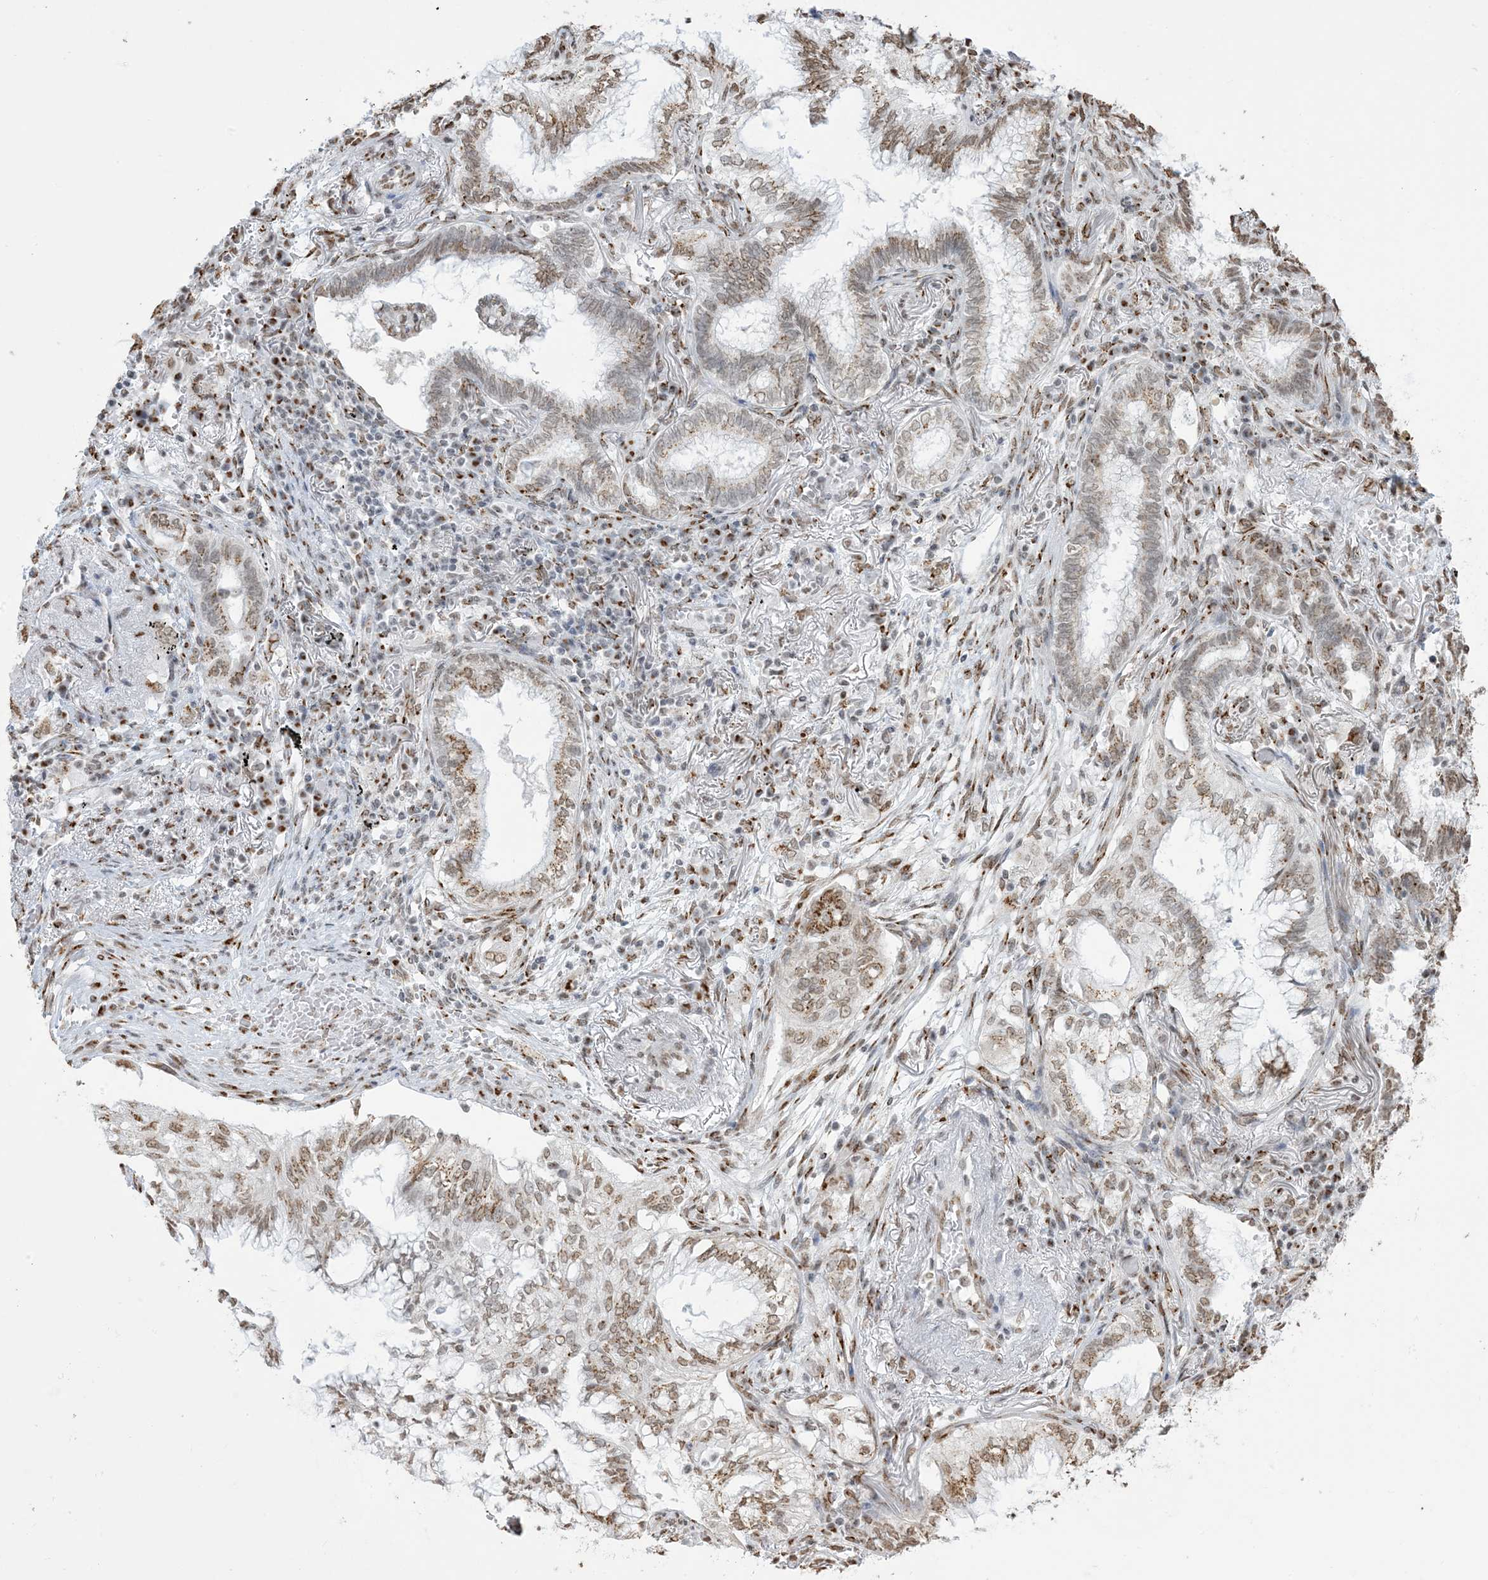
{"staining": {"intensity": "moderate", "quantity": ">75%", "location": "cytoplasmic/membranous,nuclear"}, "tissue": "lung cancer", "cell_type": "Tumor cells", "image_type": "cancer", "snomed": [{"axis": "morphology", "description": "Adenocarcinoma, NOS"}, {"axis": "topography", "description": "Lung"}], "caption": "This photomicrograph displays lung cancer stained with immunohistochemistry to label a protein in brown. The cytoplasmic/membranous and nuclear of tumor cells show moderate positivity for the protein. Nuclei are counter-stained blue.", "gene": "GPR107", "patient": {"sex": "female", "age": 70}}